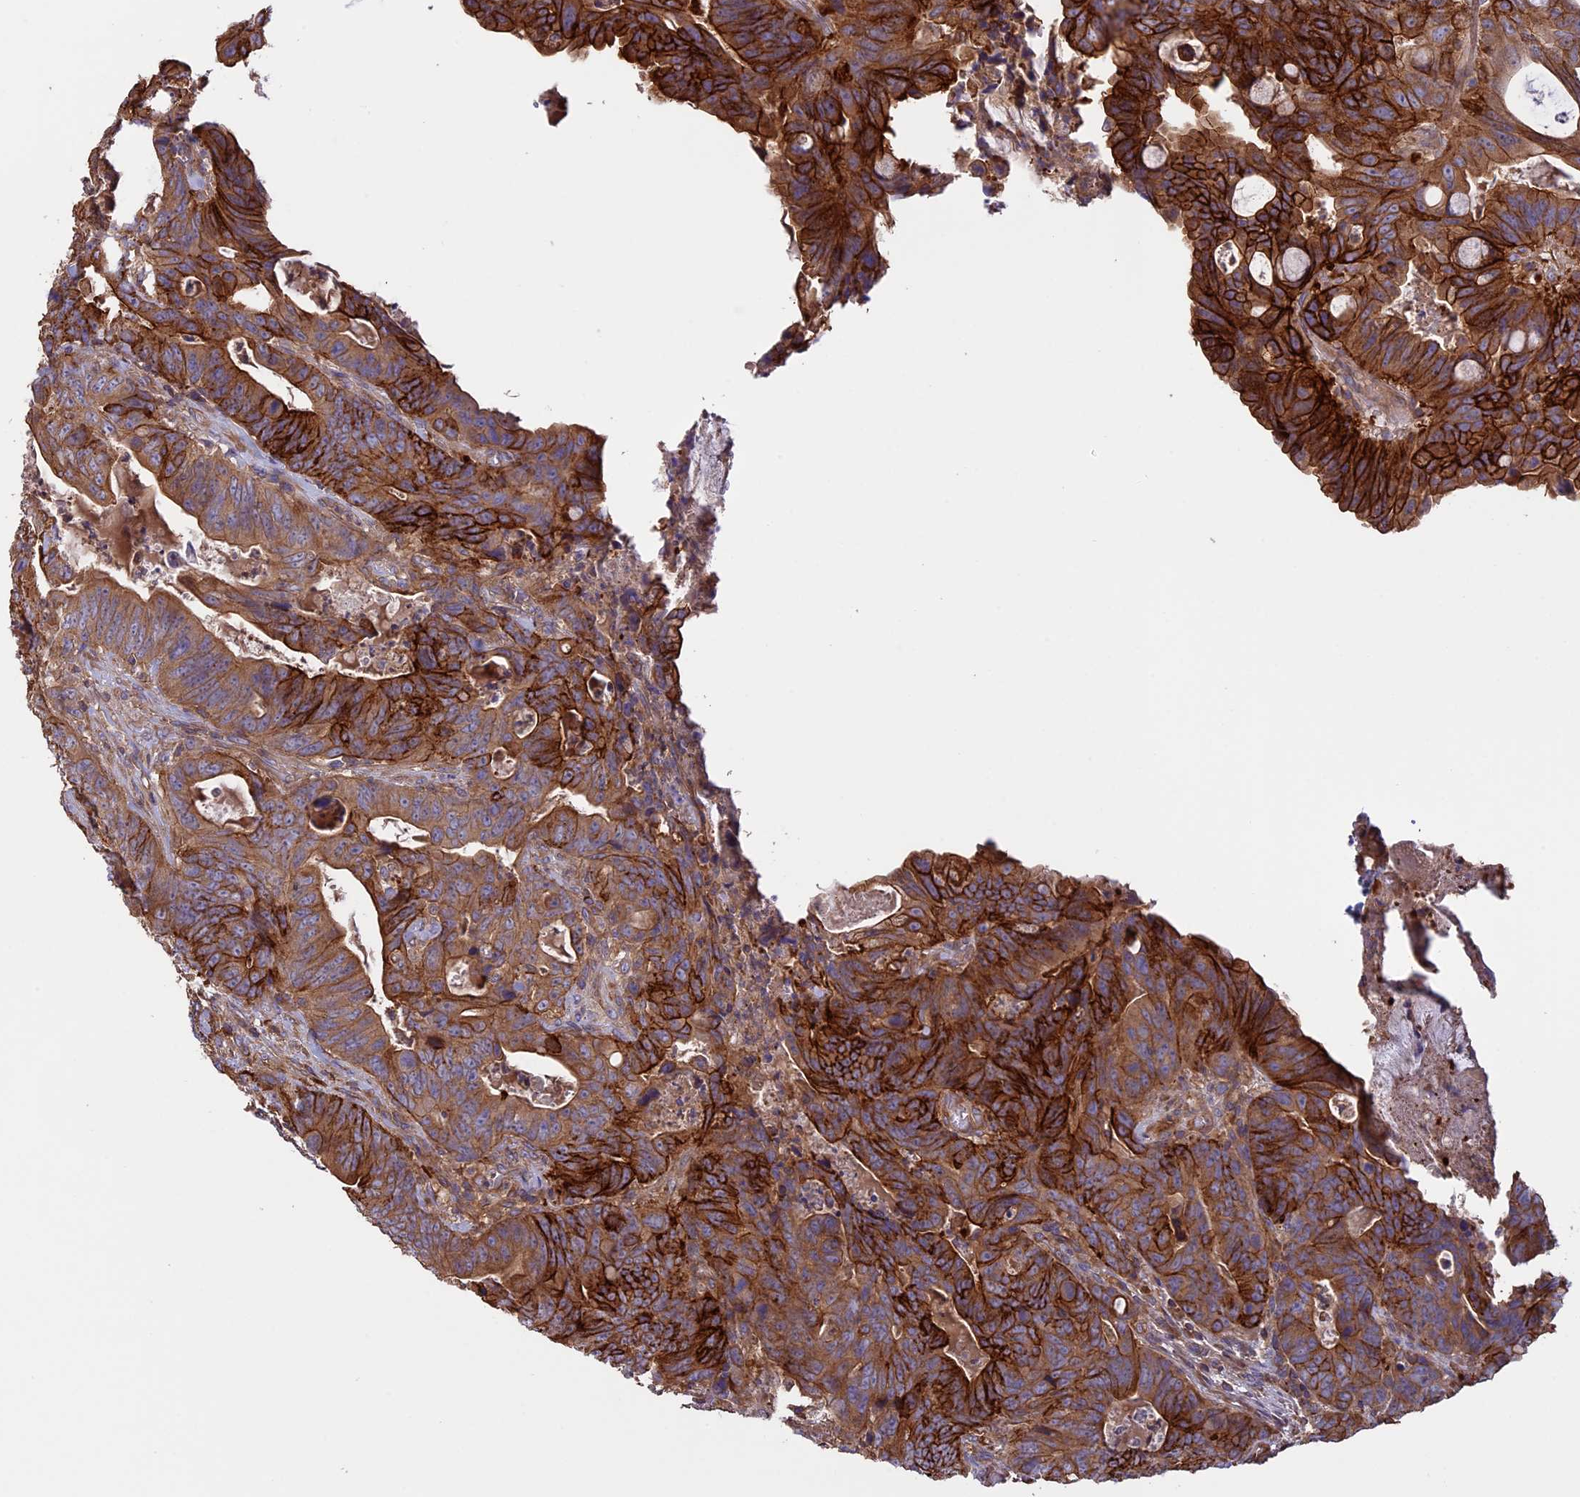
{"staining": {"intensity": "strong", "quantity": ">75%", "location": "cytoplasmic/membranous"}, "tissue": "colorectal cancer", "cell_type": "Tumor cells", "image_type": "cancer", "snomed": [{"axis": "morphology", "description": "Adenocarcinoma, NOS"}, {"axis": "topography", "description": "Colon"}], "caption": "A photomicrograph of colorectal adenocarcinoma stained for a protein shows strong cytoplasmic/membranous brown staining in tumor cells.", "gene": "GAS8", "patient": {"sex": "female", "age": 82}}